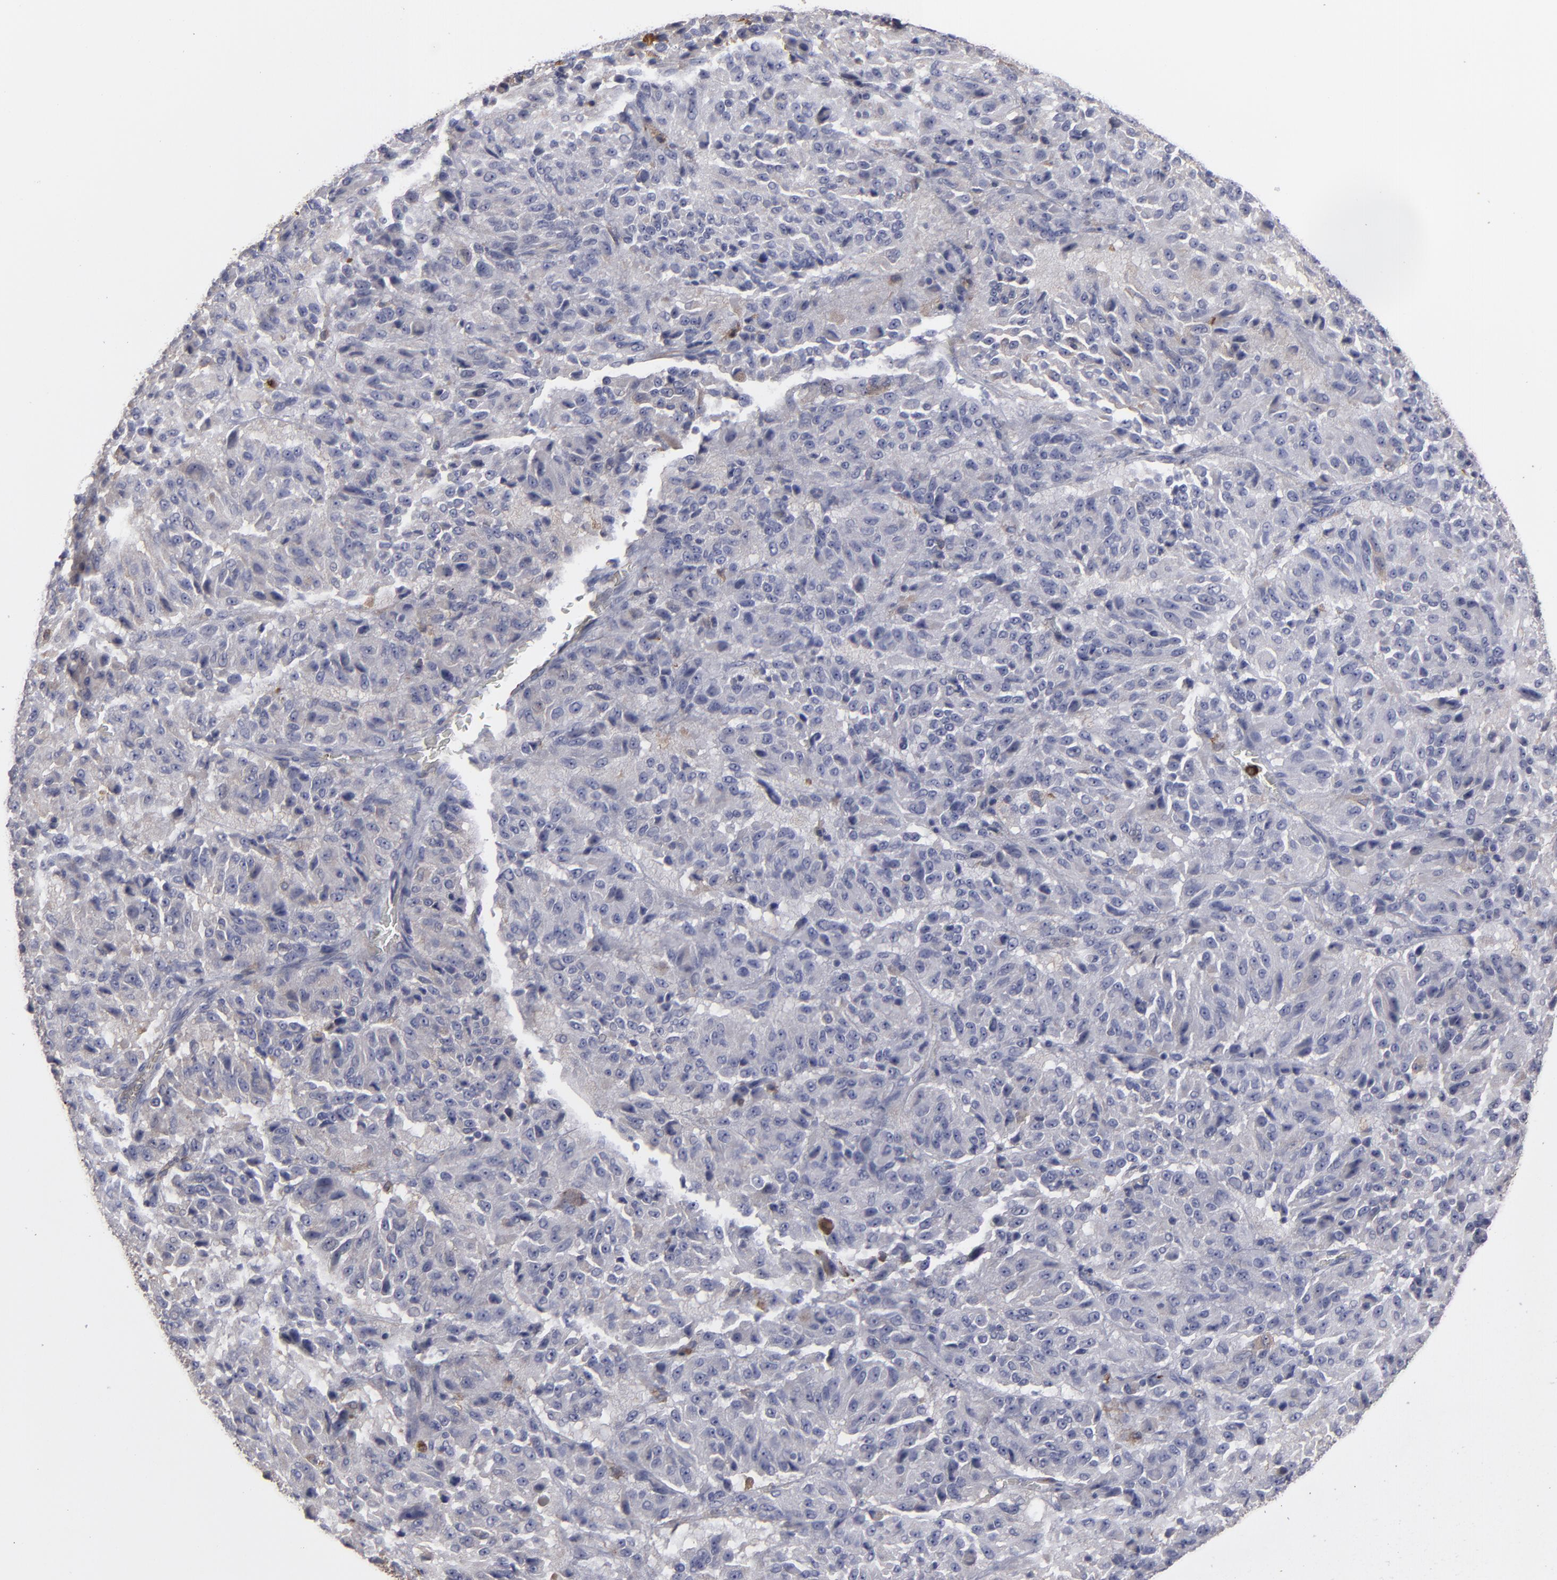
{"staining": {"intensity": "negative", "quantity": "none", "location": "none"}, "tissue": "melanoma", "cell_type": "Tumor cells", "image_type": "cancer", "snomed": [{"axis": "morphology", "description": "Malignant melanoma, Metastatic site"}, {"axis": "topography", "description": "Lung"}], "caption": "This is a photomicrograph of immunohistochemistry staining of malignant melanoma (metastatic site), which shows no expression in tumor cells.", "gene": "ODC1", "patient": {"sex": "male", "age": 64}}